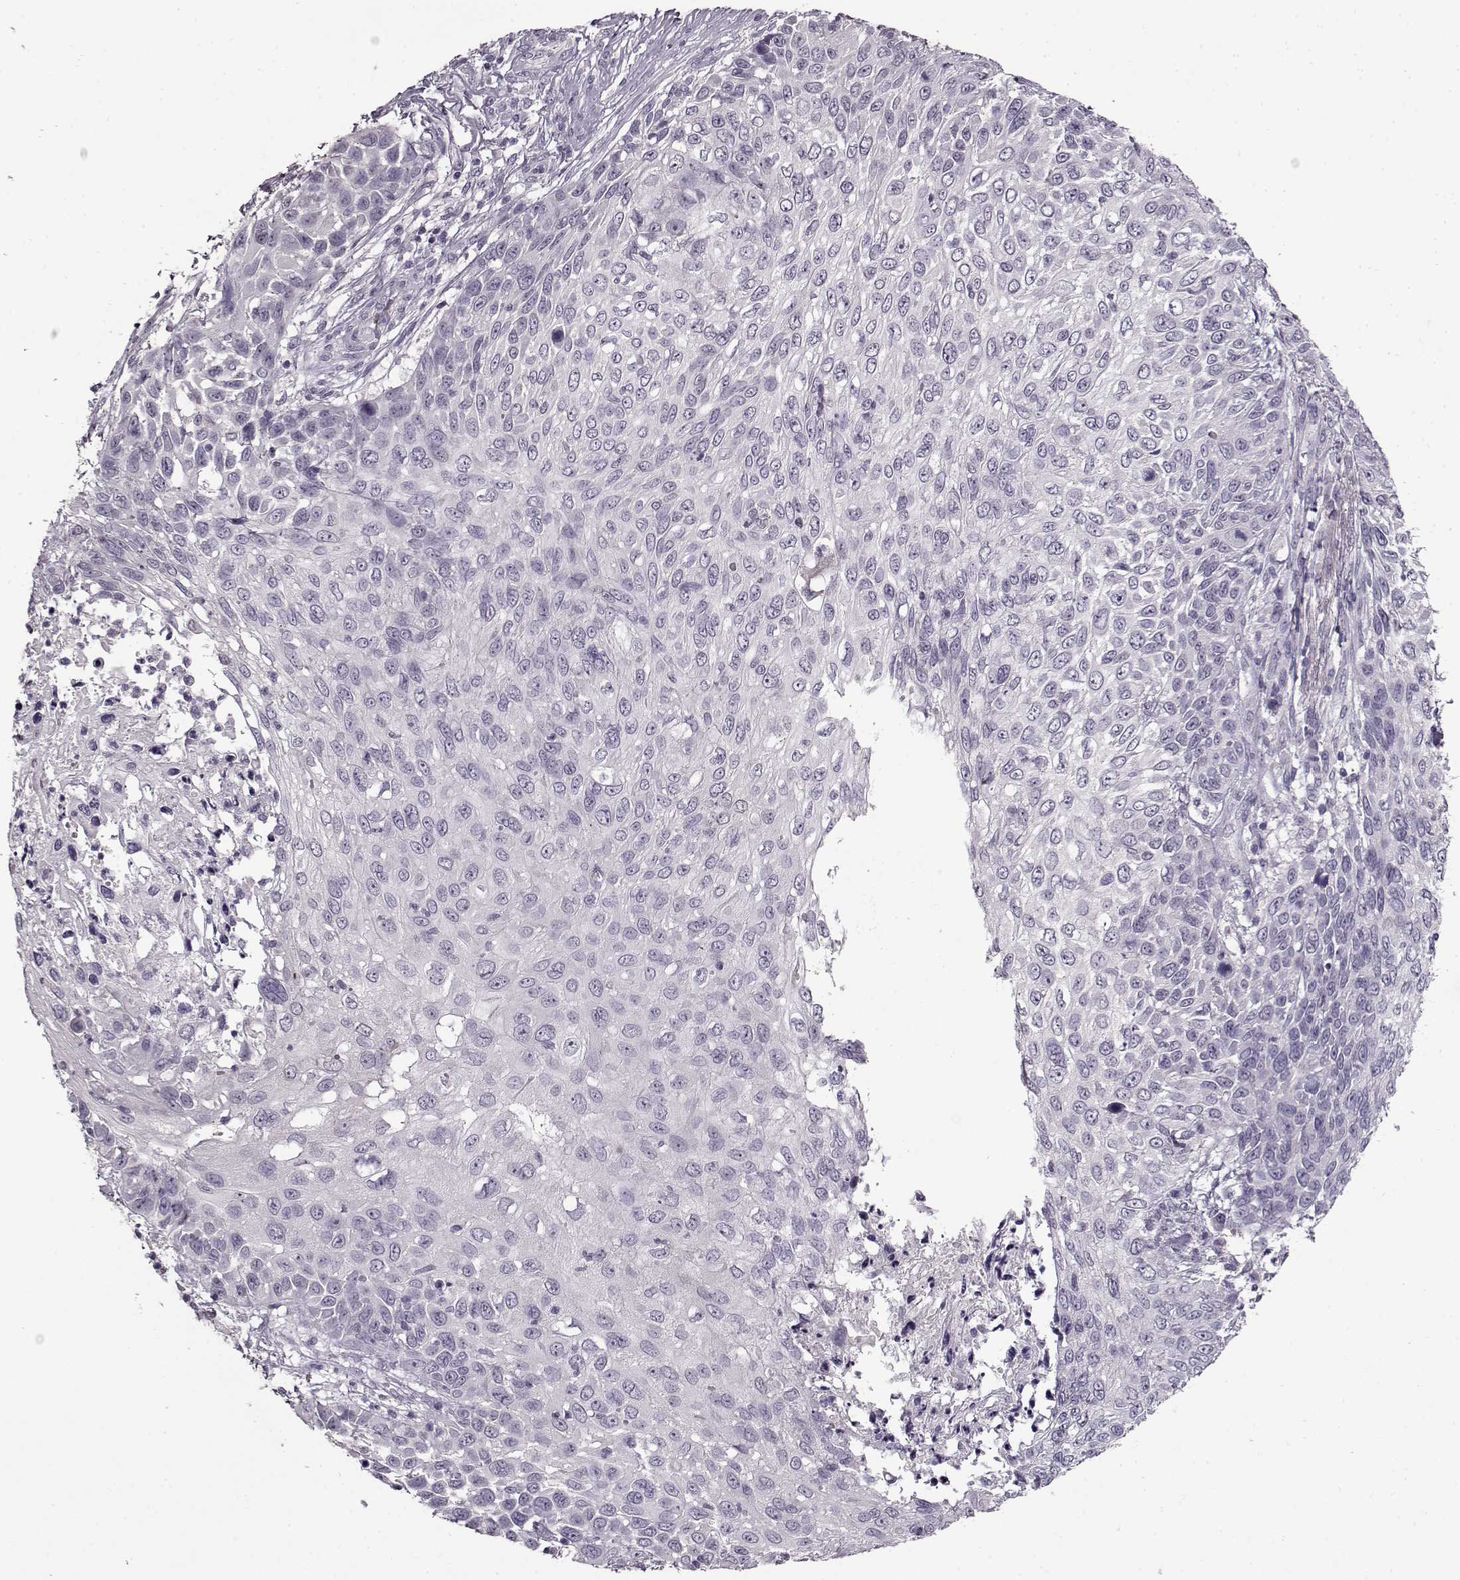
{"staining": {"intensity": "negative", "quantity": "none", "location": "none"}, "tissue": "skin cancer", "cell_type": "Tumor cells", "image_type": "cancer", "snomed": [{"axis": "morphology", "description": "Squamous cell carcinoma, NOS"}, {"axis": "topography", "description": "Skin"}], "caption": "A histopathology image of squamous cell carcinoma (skin) stained for a protein reveals no brown staining in tumor cells. Nuclei are stained in blue.", "gene": "FSHB", "patient": {"sex": "male", "age": 92}}